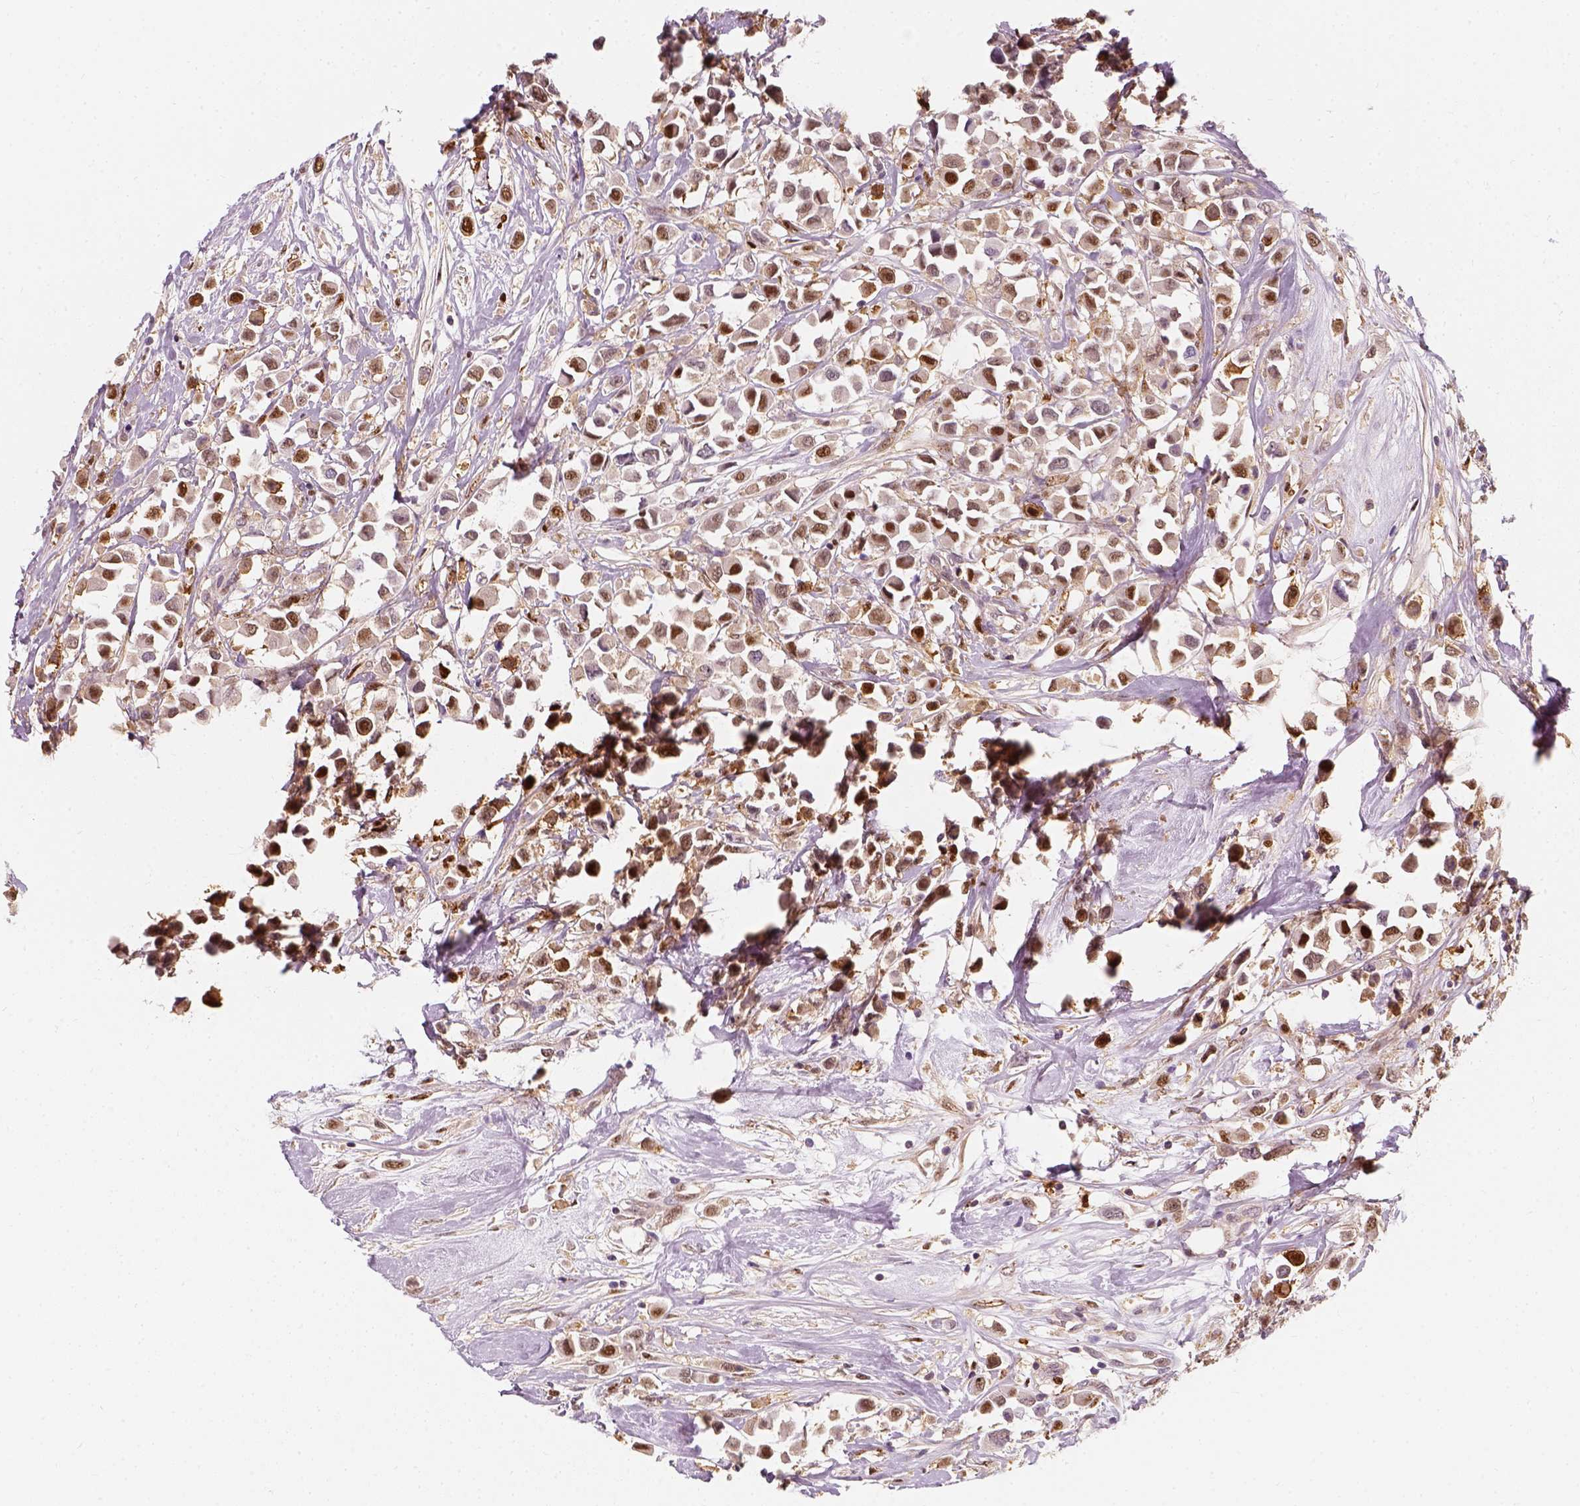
{"staining": {"intensity": "strong", "quantity": "25%-75%", "location": "nuclear"}, "tissue": "breast cancer", "cell_type": "Tumor cells", "image_type": "cancer", "snomed": [{"axis": "morphology", "description": "Duct carcinoma"}, {"axis": "topography", "description": "Breast"}], "caption": "Brown immunohistochemical staining in intraductal carcinoma (breast) exhibits strong nuclear staining in approximately 25%-75% of tumor cells. Nuclei are stained in blue.", "gene": "SQSTM1", "patient": {"sex": "female", "age": 61}}